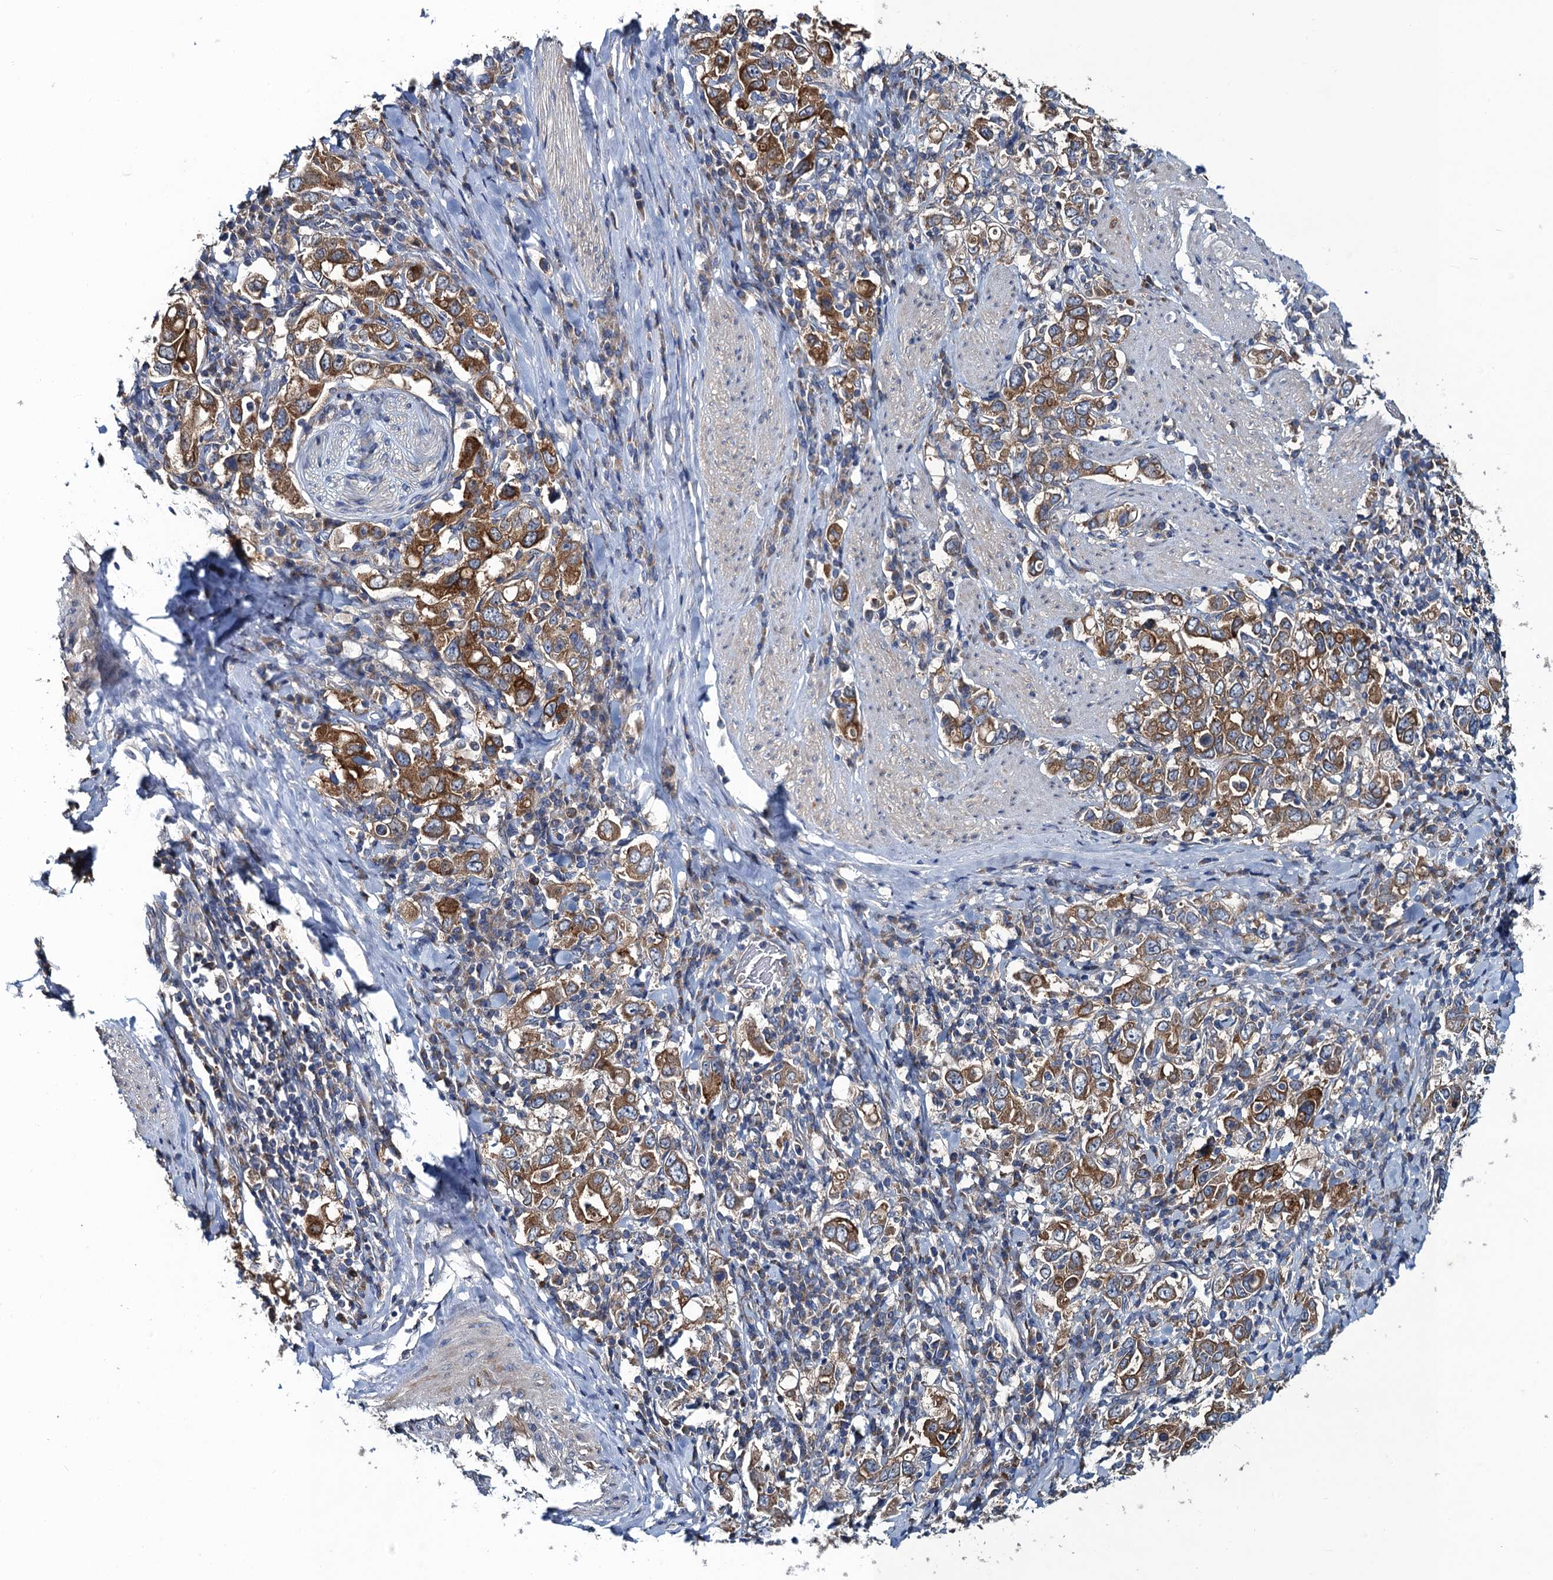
{"staining": {"intensity": "strong", "quantity": ">75%", "location": "cytoplasmic/membranous"}, "tissue": "stomach cancer", "cell_type": "Tumor cells", "image_type": "cancer", "snomed": [{"axis": "morphology", "description": "Adenocarcinoma, NOS"}, {"axis": "topography", "description": "Stomach, upper"}], "caption": "Protein analysis of stomach adenocarcinoma tissue demonstrates strong cytoplasmic/membranous expression in approximately >75% of tumor cells.", "gene": "SNAP29", "patient": {"sex": "male", "age": 62}}